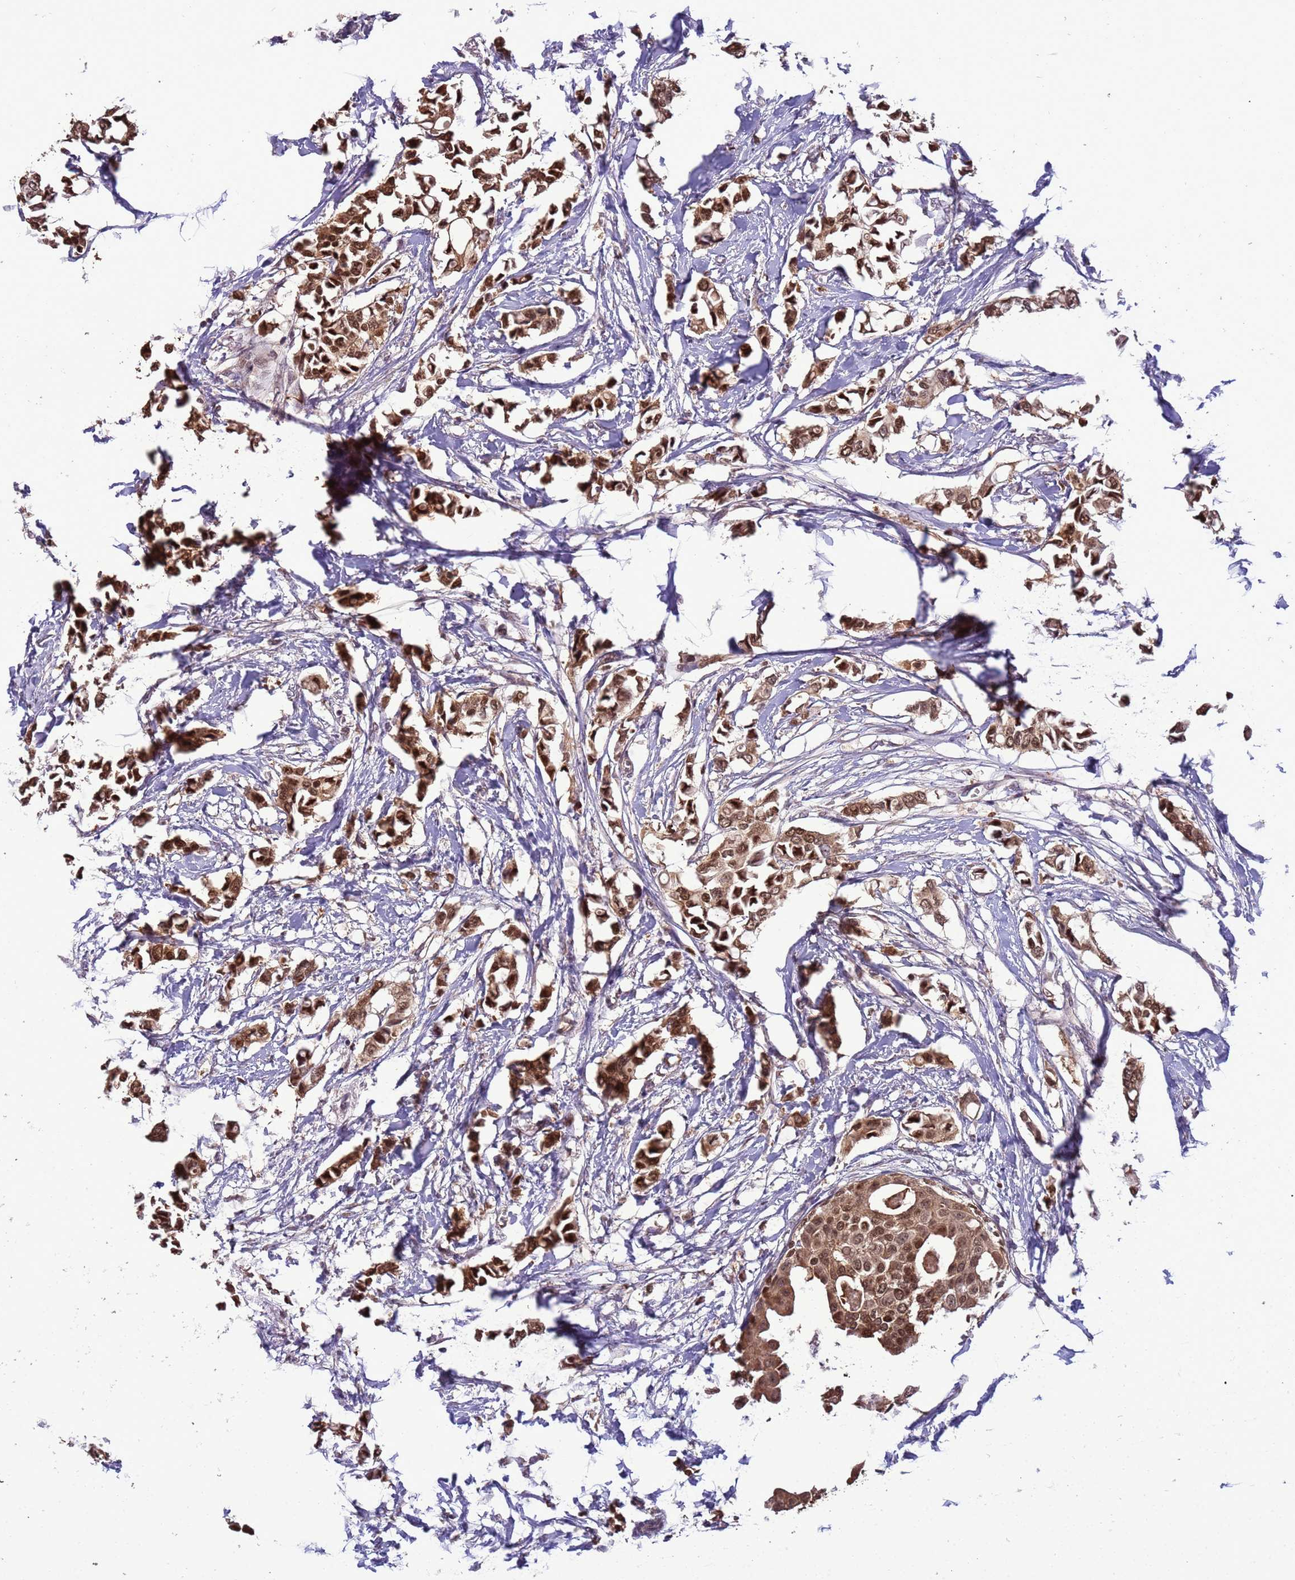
{"staining": {"intensity": "strong", "quantity": ">75%", "location": "nuclear"}, "tissue": "breast cancer", "cell_type": "Tumor cells", "image_type": "cancer", "snomed": [{"axis": "morphology", "description": "Duct carcinoma"}, {"axis": "topography", "description": "Breast"}], "caption": "Immunohistochemistry (DAB (3,3'-diaminobenzidine)) staining of intraductal carcinoma (breast) shows strong nuclear protein positivity in approximately >75% of tumor cells.", "gene": "ZBTB5", "patient": {"sex": "female", "age": 41}}